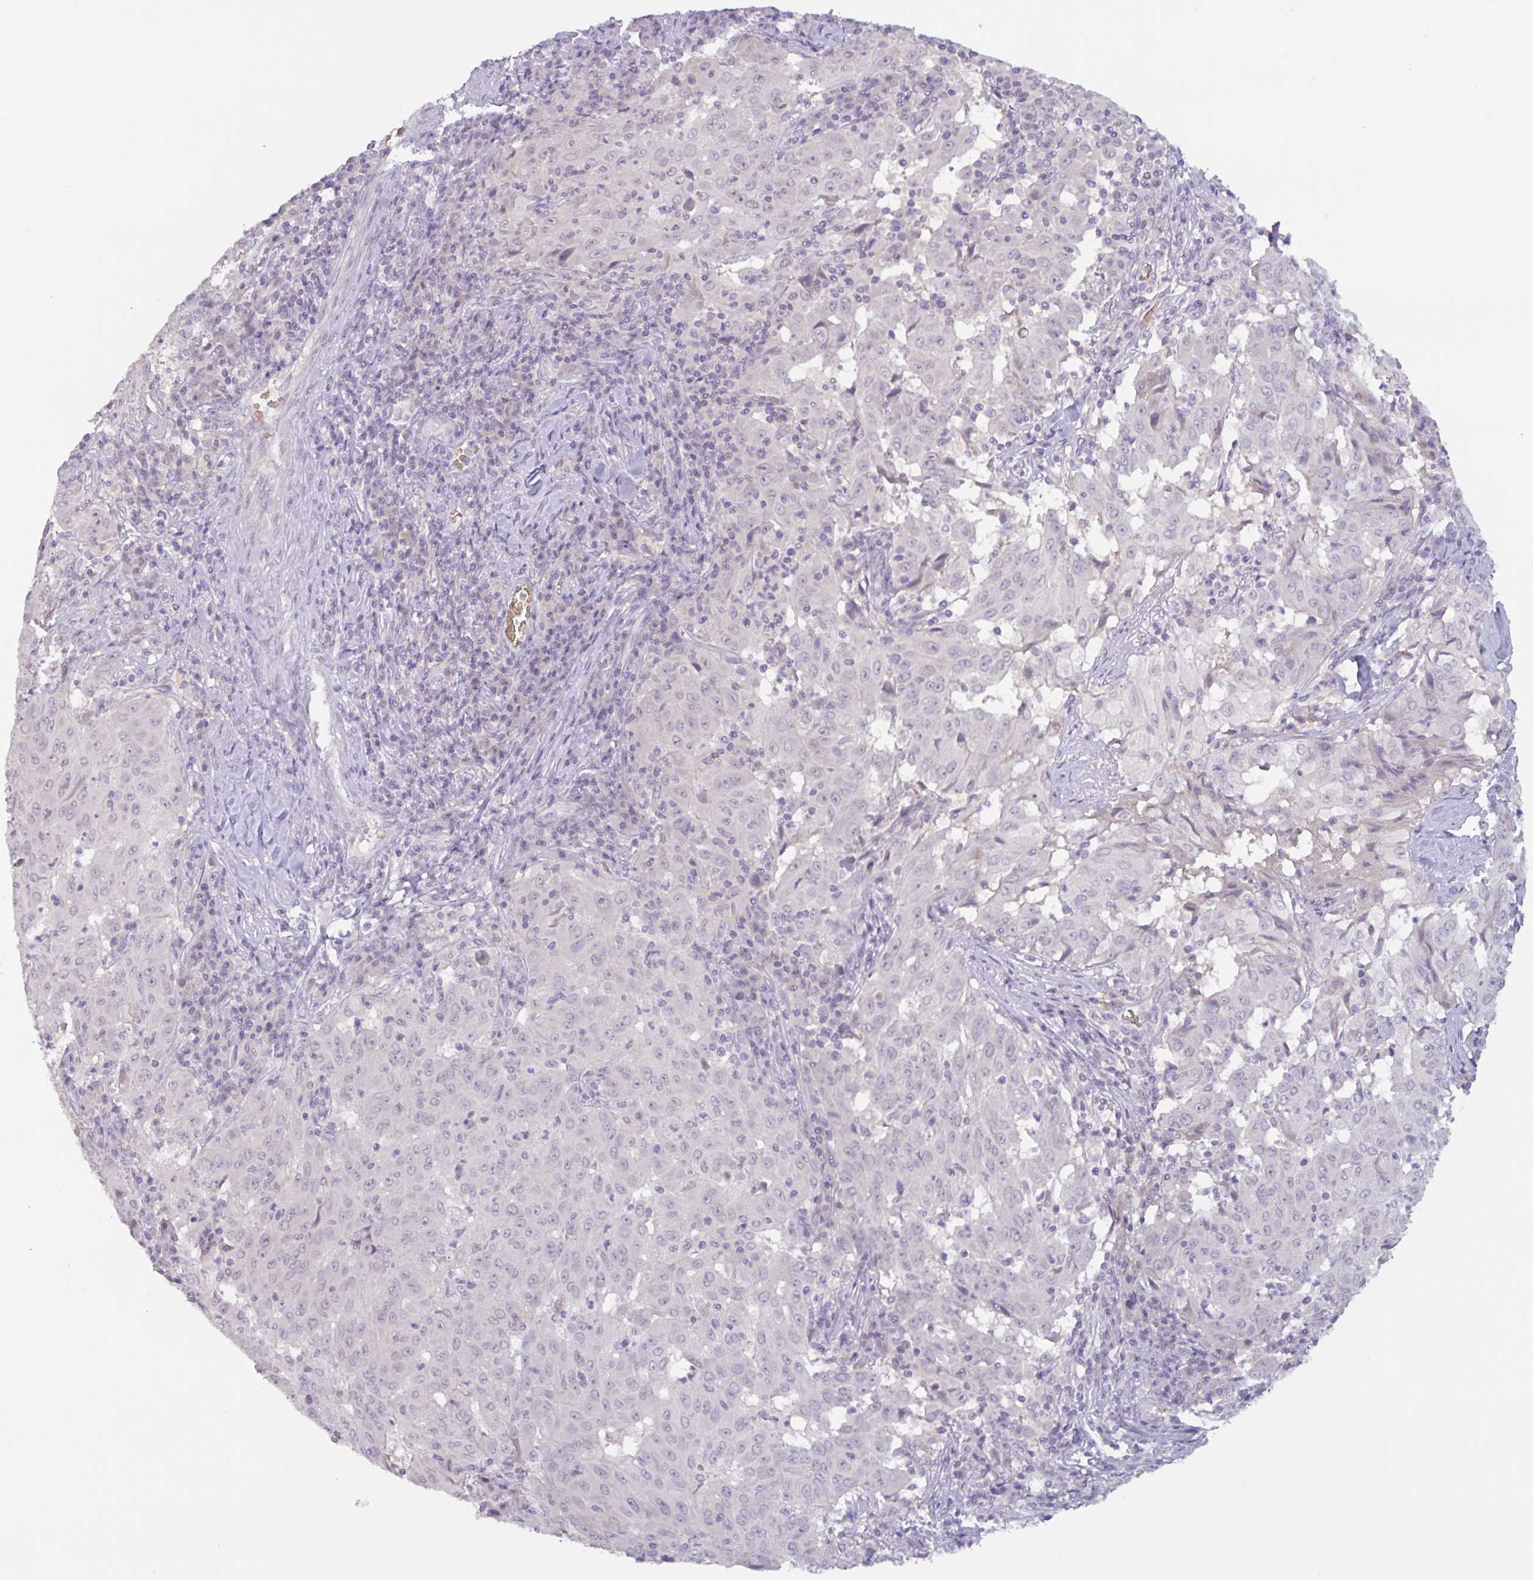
{"staining": {"intensity": "negative", "quantity": "none", "location": "none"}, "tissue": "pancreatic cancer", "cell_type": "Tumor cells", "image_type": "cancer", "snomed": [{"axis": "morphology", "description": "Adenocarcinoma, NOS"}, {"axis": "topography", "description": "Pancreas"}], "caption": "A micrograph of human adenocarcinoma (pancreatic) is negative for staining in tumor cells.", "gene": "RHAG", "patient": {"sex": "male", "age": 63}}